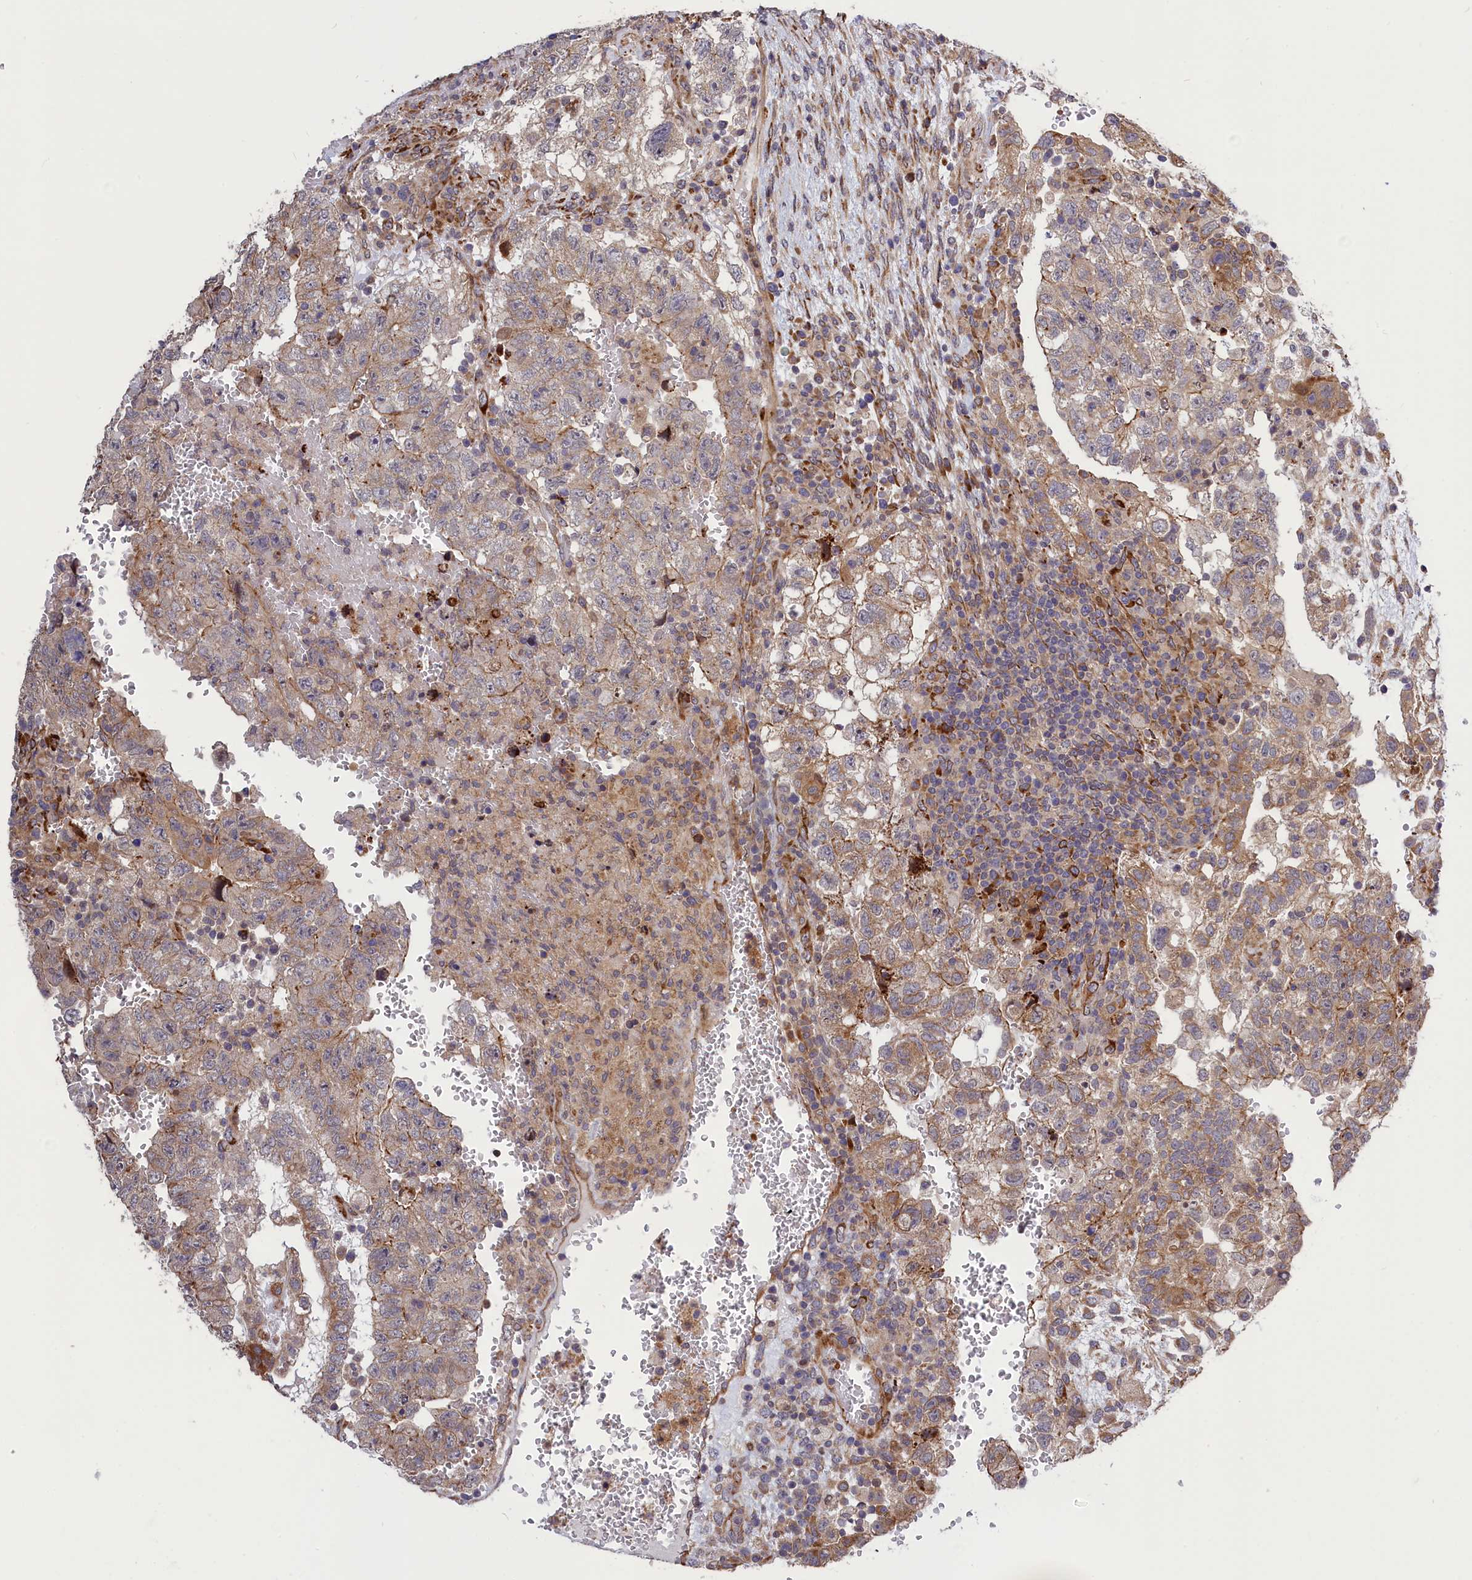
{"staining": {"intensity": "moderate", "quantity": "25%-75%", "location": "cytoplasmic/membranous"}, "tissue": "testis cancer", "cell_type": "Tumor cells", "image_type": "cancer", "snomed": [{"axis": "morphology", "description": "Carcinoma, Embryonal, NOS"}, {"axis": "topography", "description": "Testis"}], "caption": "Immunohistochemistry of embryonal carcinoma (testis) displays medium levels of moderate cytoplasmic/membranous staining in approximately 25%-75% of tumor cells.", "gene": "DDX60L", "patient": {"sex": "male", "age": 36}}